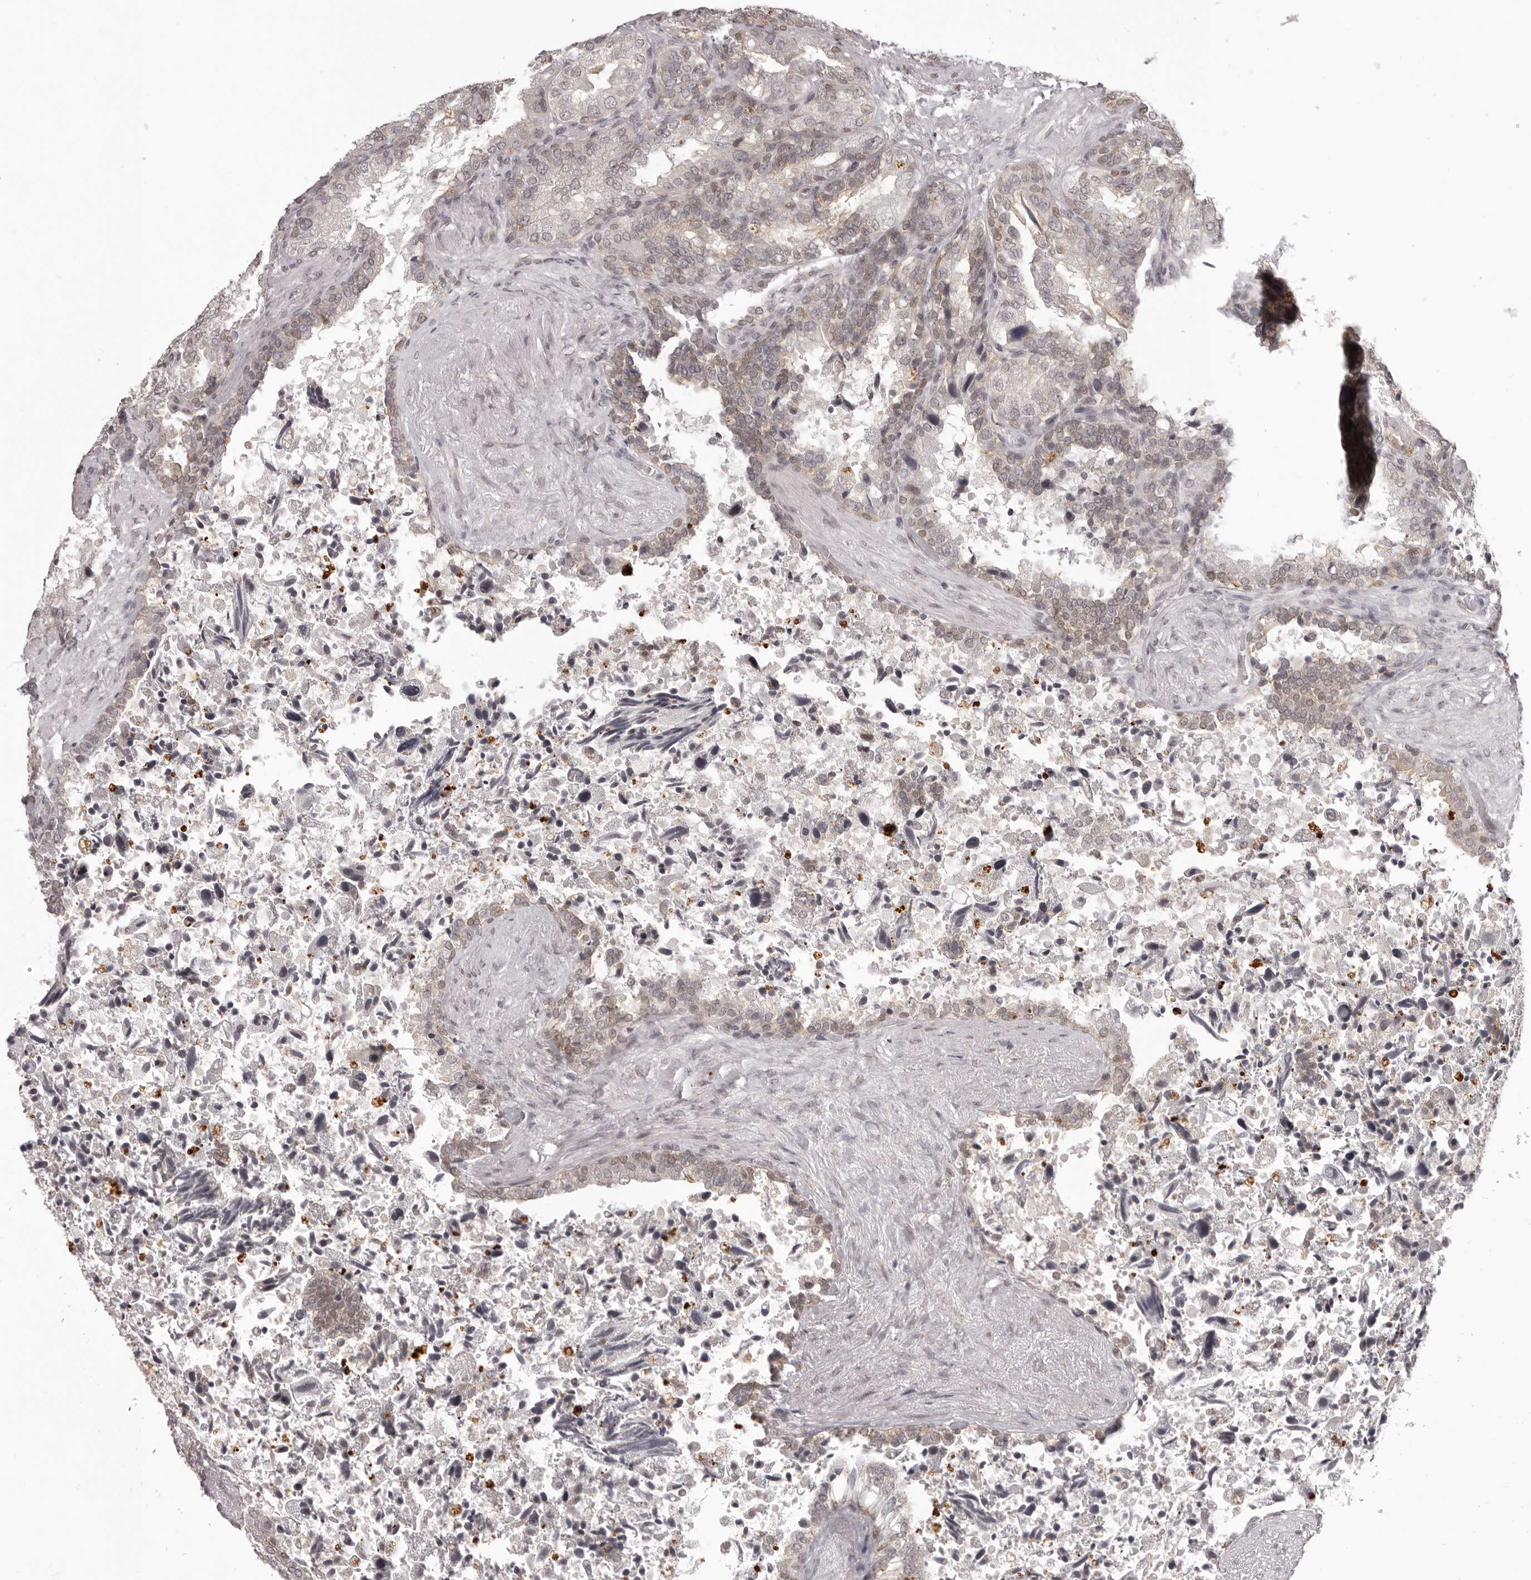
{"staining": {"intensity": "weak", "quantity": "25%-75%", "location": "cytoplasmic/membranous,nuclear"}, "tissue": "seminal vesicle", "cell_type": "Glandular cells", "image_type": "normal", "snomed": [{"axis": "morphology", "description": "Normal tissue, NOS"}, {"axis": "topography", "description": "Seminal veicle"}, {"axis": "topography", "description": "Peripheral nerve tissue"}], "caption": "Immunohistochemistry of normal human seminal vesicle shows low levels of weak cytoplasmic/membranous,nuclear staining in about 25%-75% of glandular cells.", "gene": "RNF2", "patient": {"sex": "male", "age": 63}}